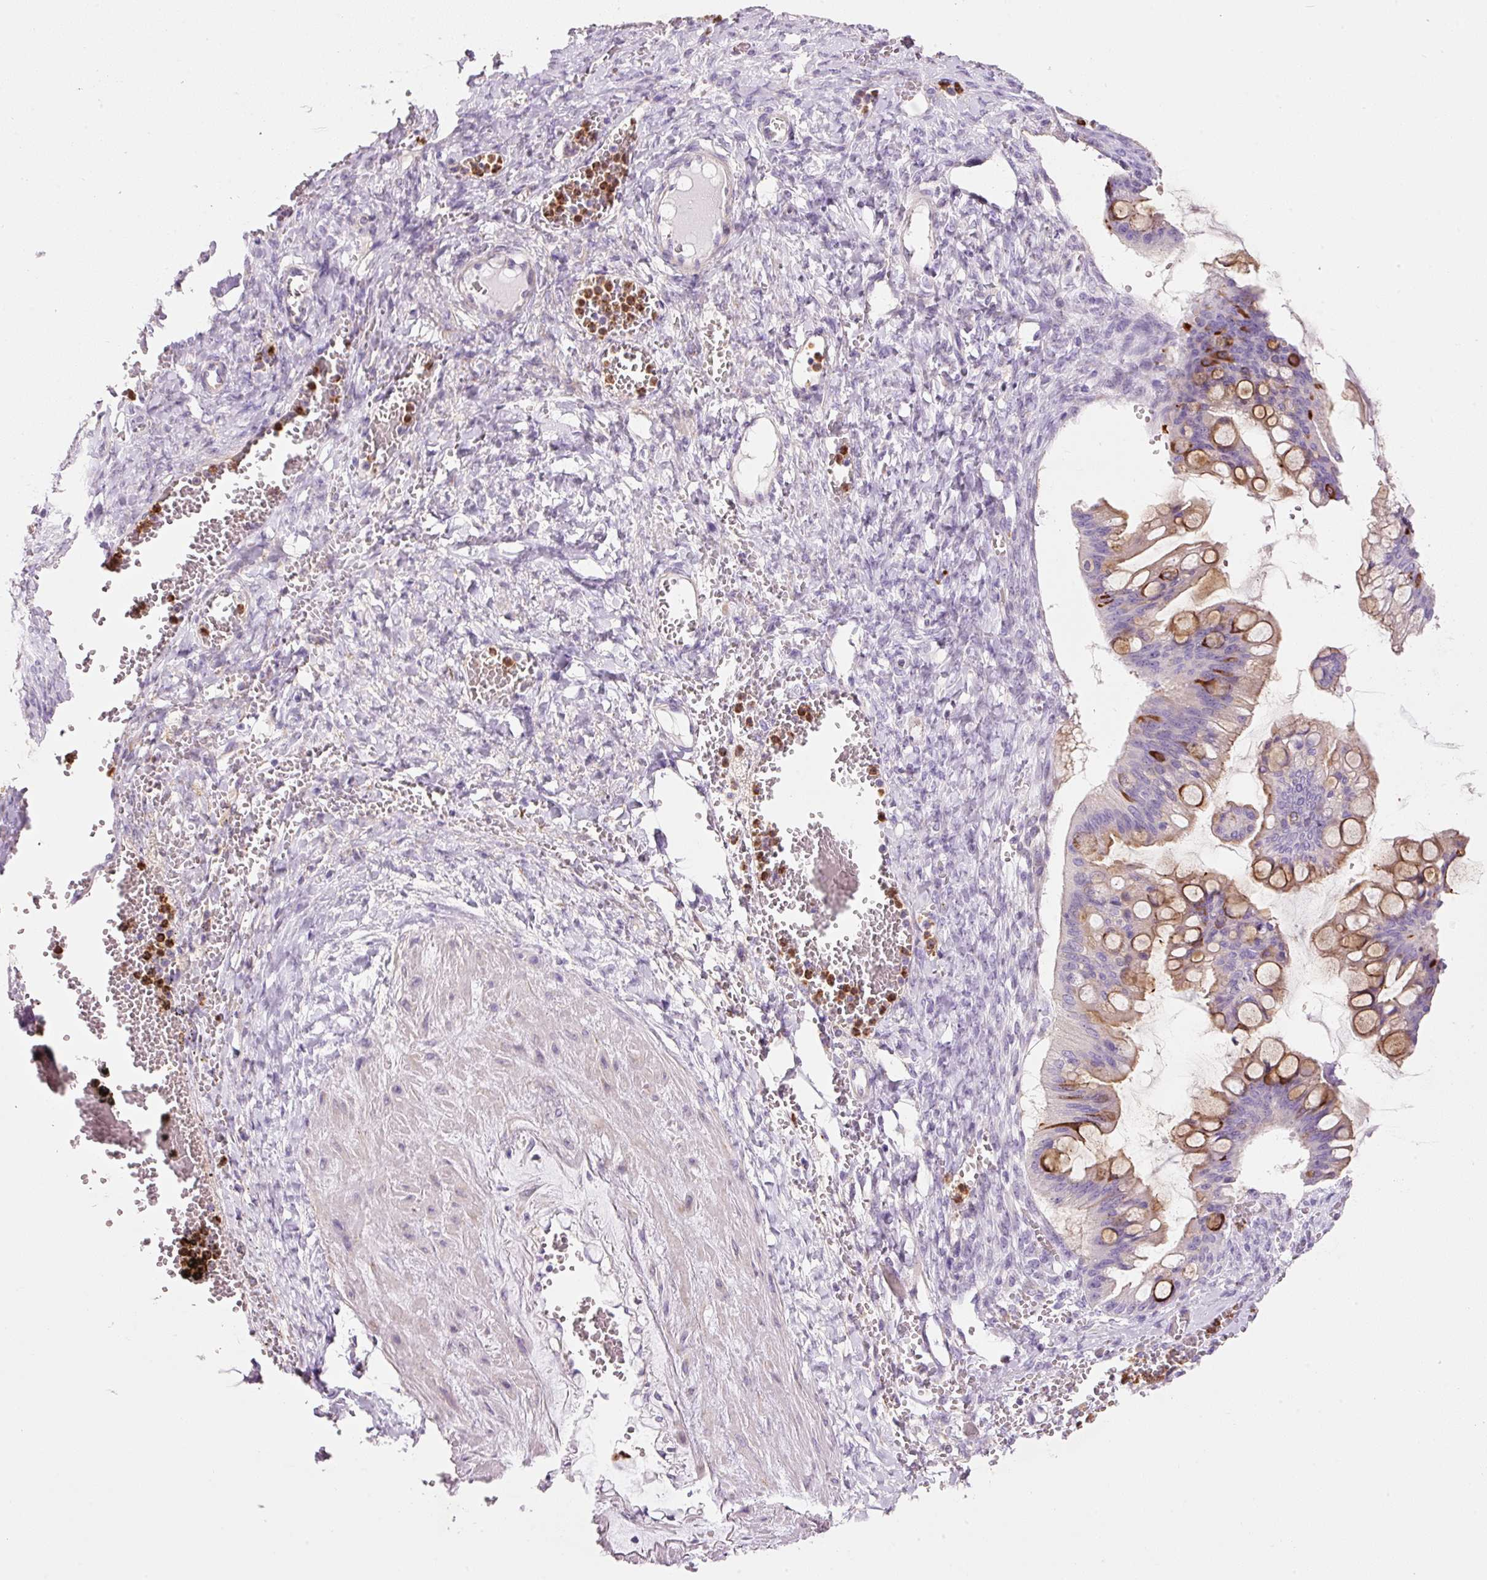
{"staining": {"intensity": "moderate", "quantity": "25%-75%", "location": "cytoplasmic/membranous"}, "tissue": "ovarian cancer", "cell_type": "Tumor cells", "image_type": "cancer", "snomed": [{"axis": "morphology", "description": "Cystadenocarcinoma, mucinous, NOS"}, {"axis": "topography", "description": "Ovary"}], "caption": "The immunohistochemical stain labels moderate cytoplasmic/membranous expression in tumor cells of mucinous cystadenocarcinoma (ovarian) tissue.", "gene": "TMC8", "patient": {"sex": "female", "age": 73}}